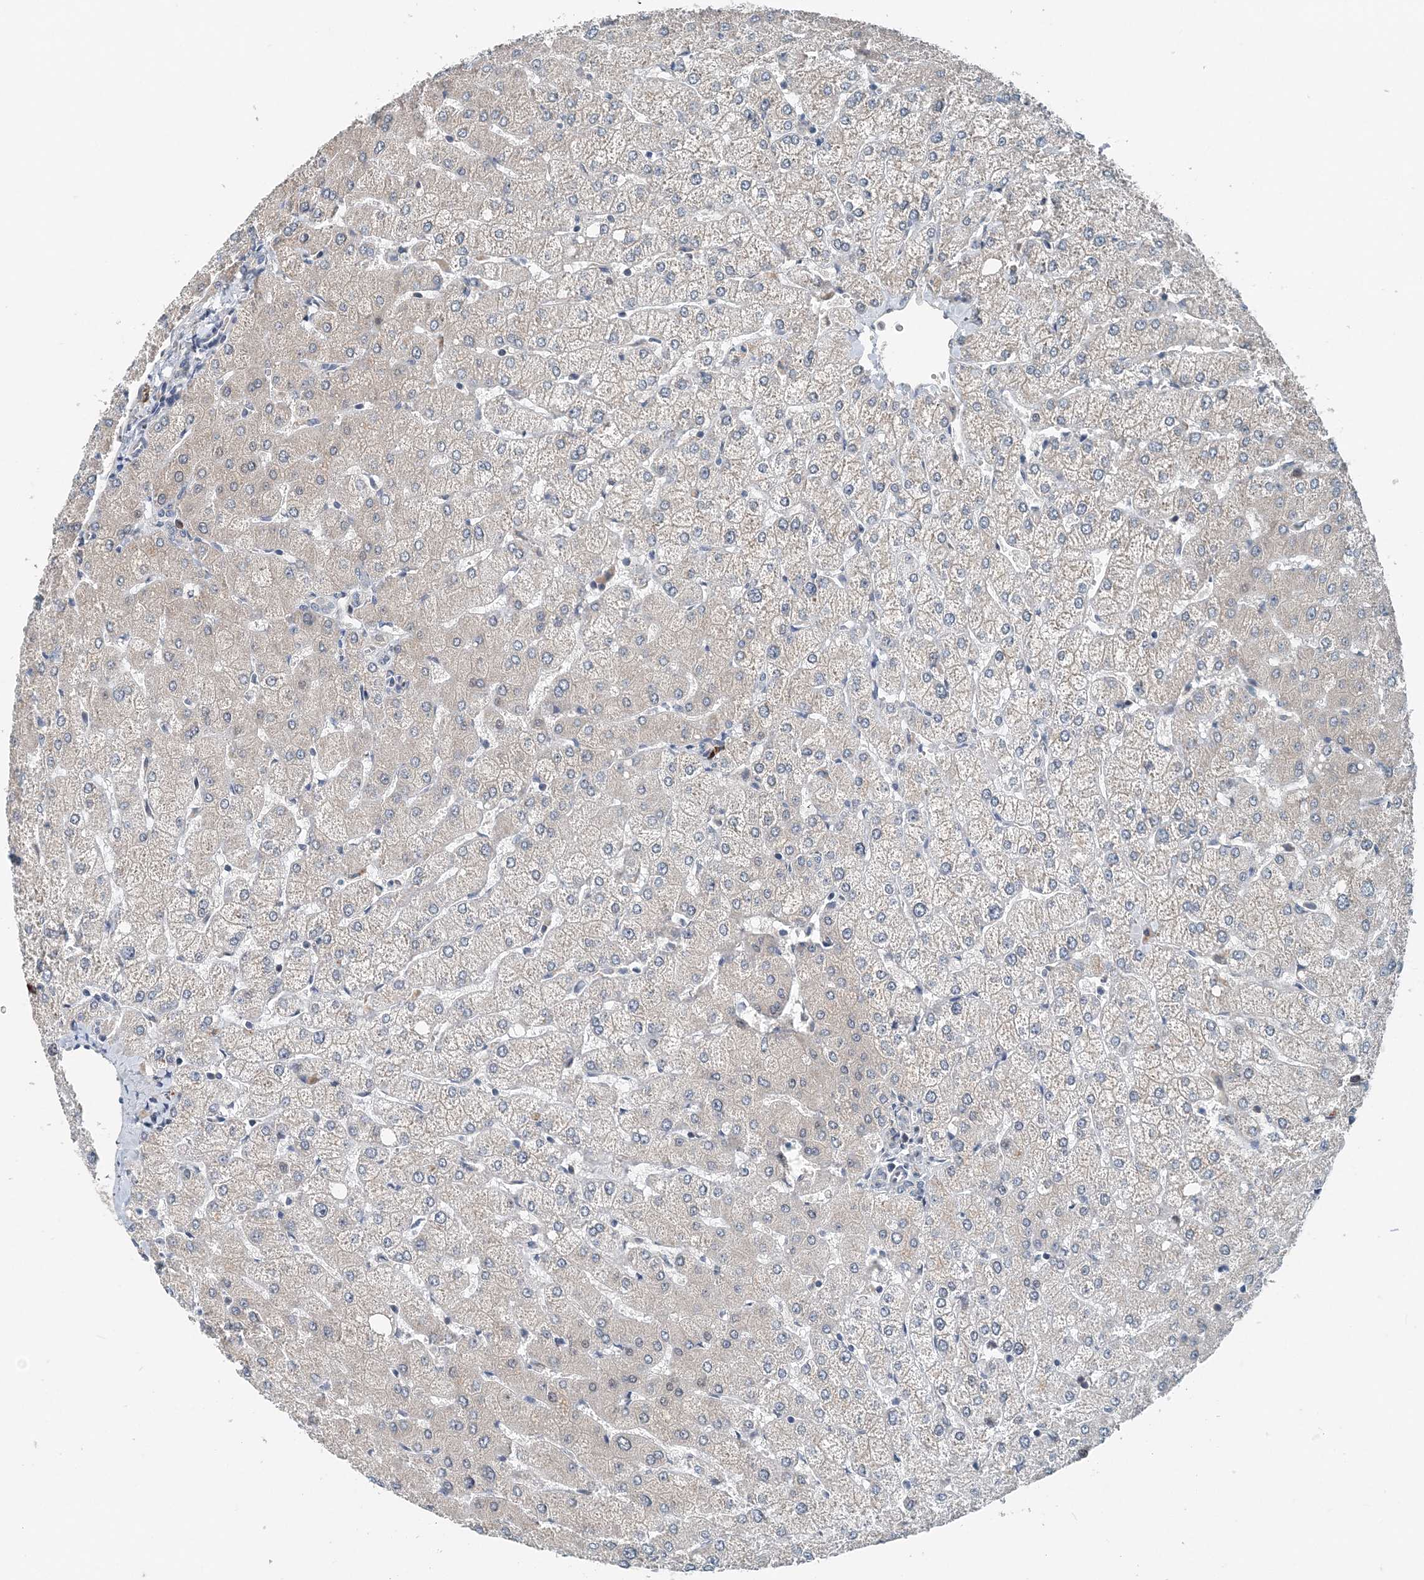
{"staining": {"intensity": "negative", "quantity": "none", "location": "none"}, "tissue": "liver", "cell_type": "Cholangiocytes", "image_type": "normal", "snomed": [{"axis": "morphology", "description": "Normal tissue, NOS"}, {"axis": "topography", "description": "Liver"}], "caption": "Image shows no protein positivity in cholangiocytes of normal liver. (Brightfield microscopy of DAB (3,3'-diaminobenzidine) immunohistochemistry (IHC) at high magnification).", "gene": "EEF1A2", "patient": {"sex": "female", "age": 54}}